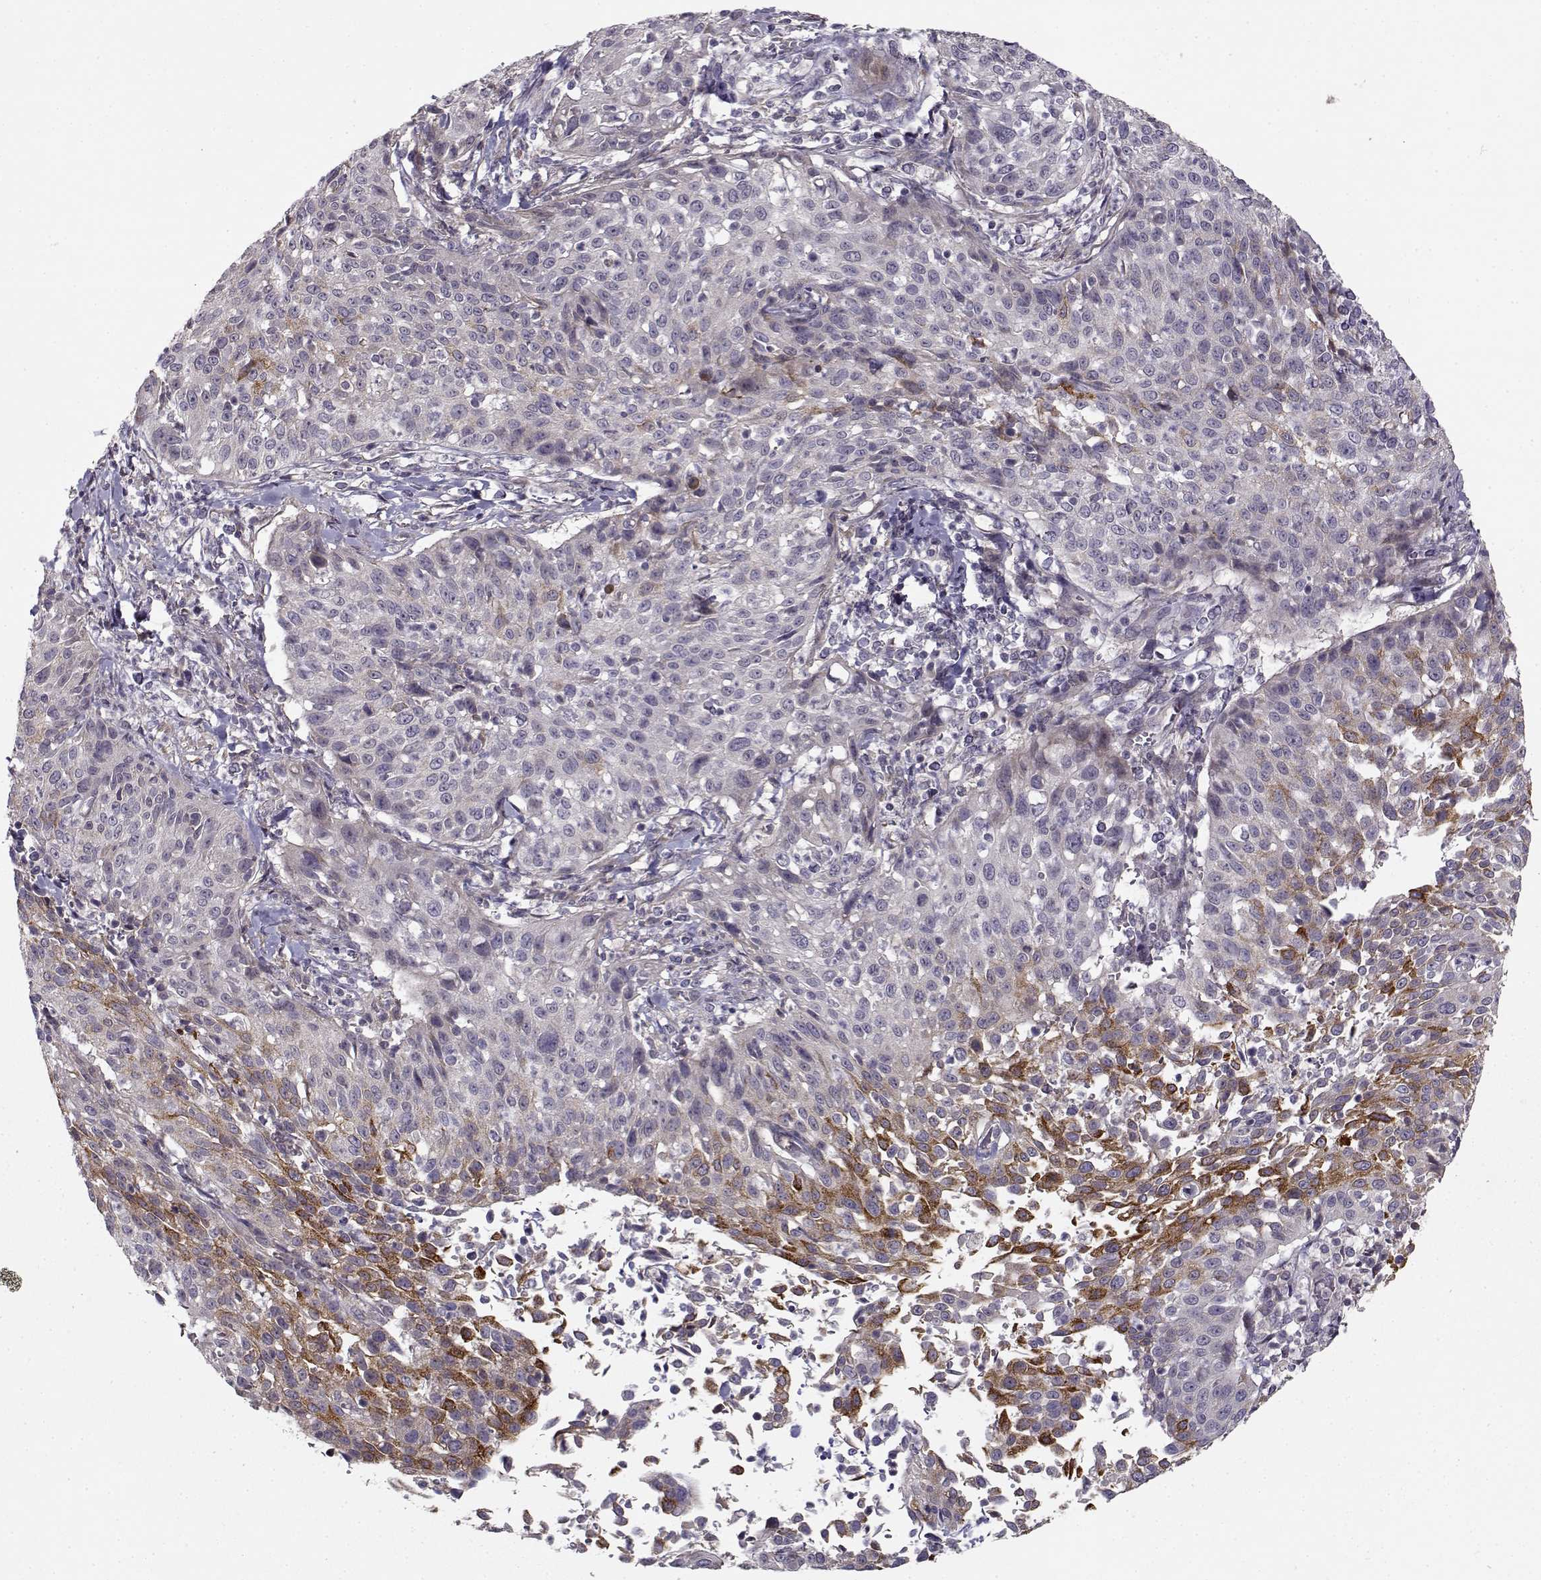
{"staining": {"intensity": "strong", "quantity": "<25%", "location": "cytoplasmic/membranous"}, "tissue": "cervical cancer", "cell_type": "Tumor cells", "image_type": "cancer", "snomed": [{"axis": "morphology", "description": "Squamous cell carcinoma, NOS"}, {"axis": "topography", "description": "Cervix"}], "caption": "IHC of cervical cancer (squamous cell carcinoma) exhibits medium levels of strong cytoplasmic/membranous expression in approximately <25% of tumor cells.", "gene": "ENTPD8", "patient": {"sex": "female", "age": 26}}